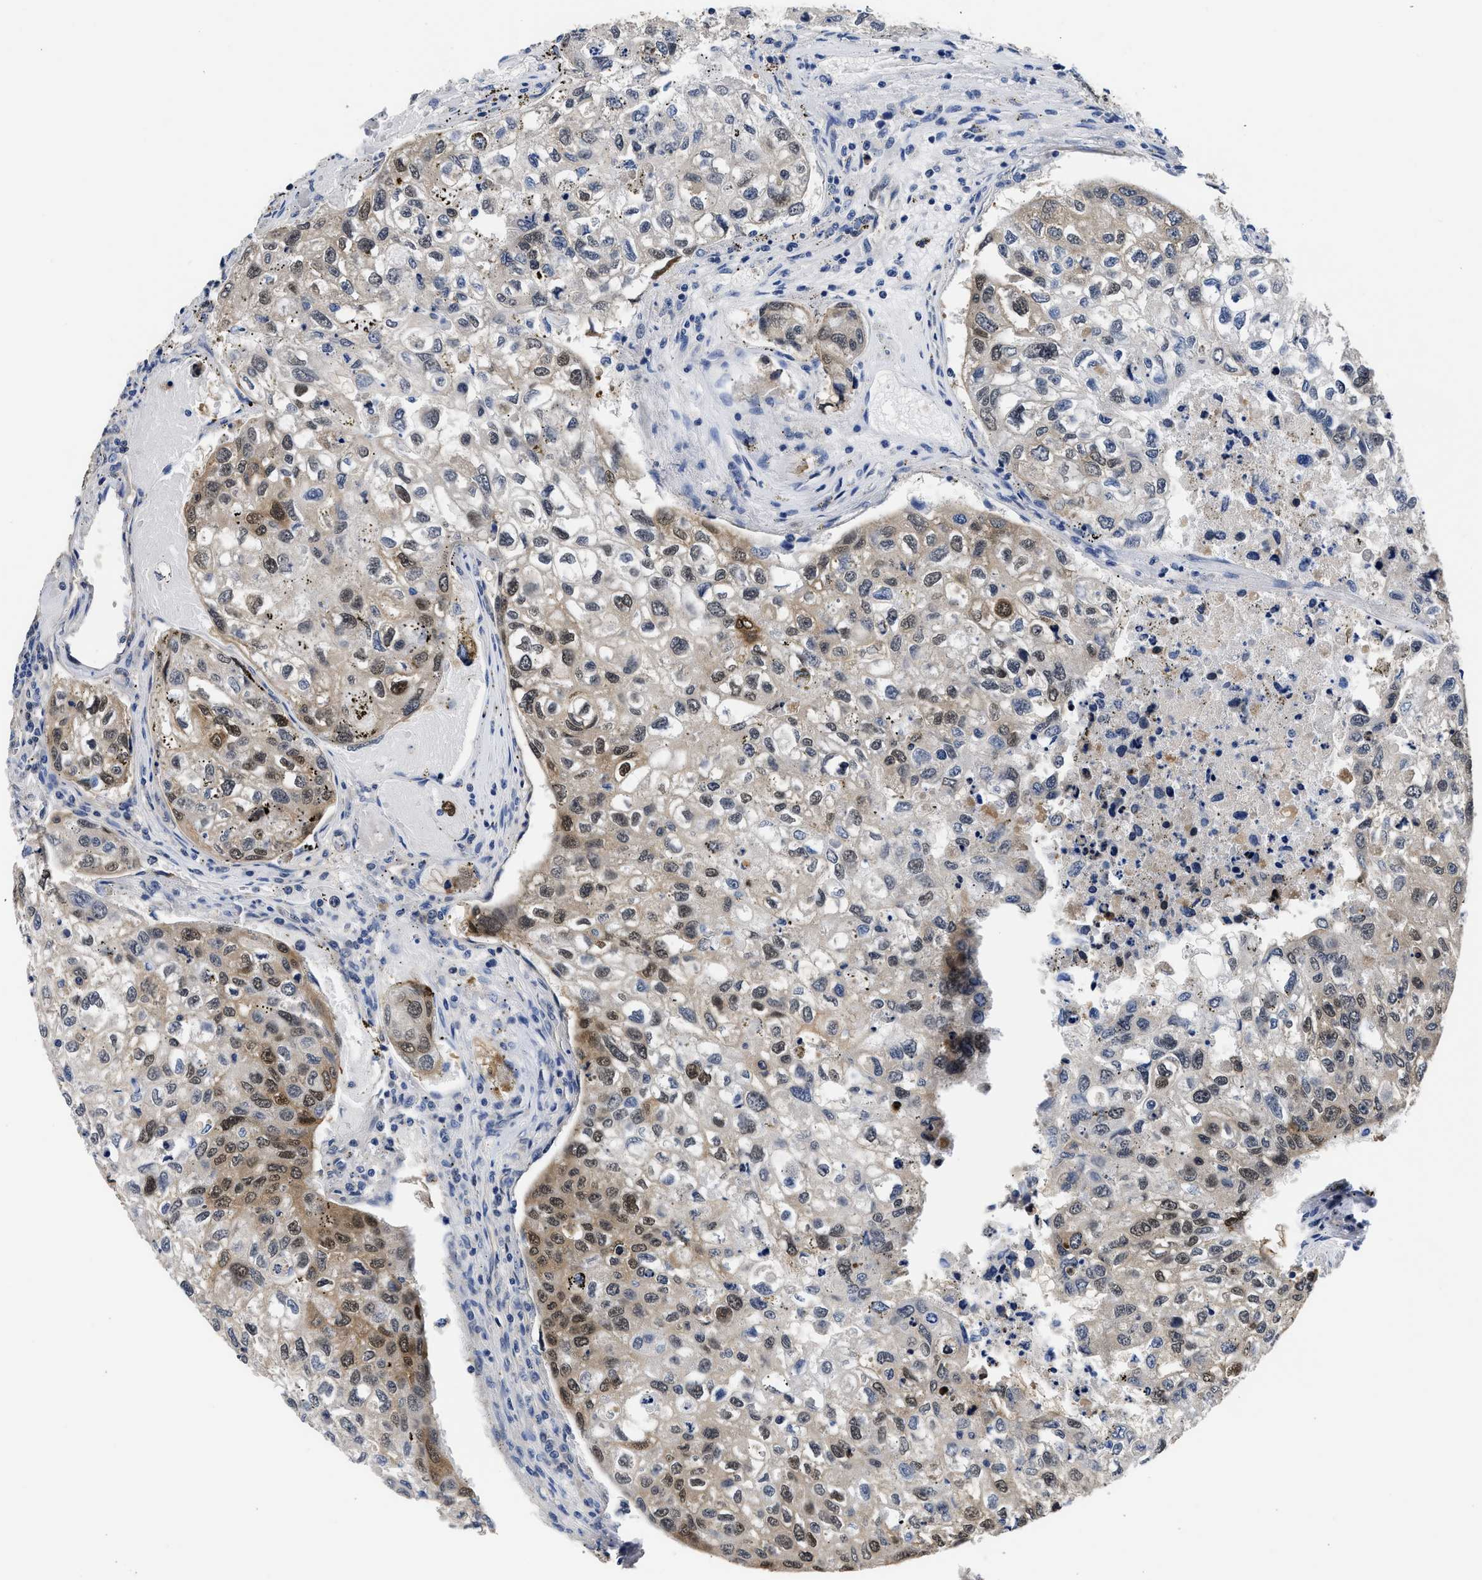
{"staining": {"intensity": "strong", "quantity": "25%-75%", "location": "cytoplasmic/membranous,nuclear"}, "tissue": "urothelial cancer", "cell_type": "Tumor cells", "image_type": "cancer", "snomed": [{"axis": "morphology", "description": "Urothelial carcinoma, High grade"}, {"axis": "topography", "description": "Lymph node"}, {"axis": "topography", "description": "Urinary bladder"}], "caption": "Human urothelial carcinoma (high-grade) stained for a protein (brown) reveals strong cytoplasmic/membranous and nuclear positive staining in about 25%-75% of tumor cells.", "gene": "XPO5", "patient": {"sex": "male", "age": 51}}